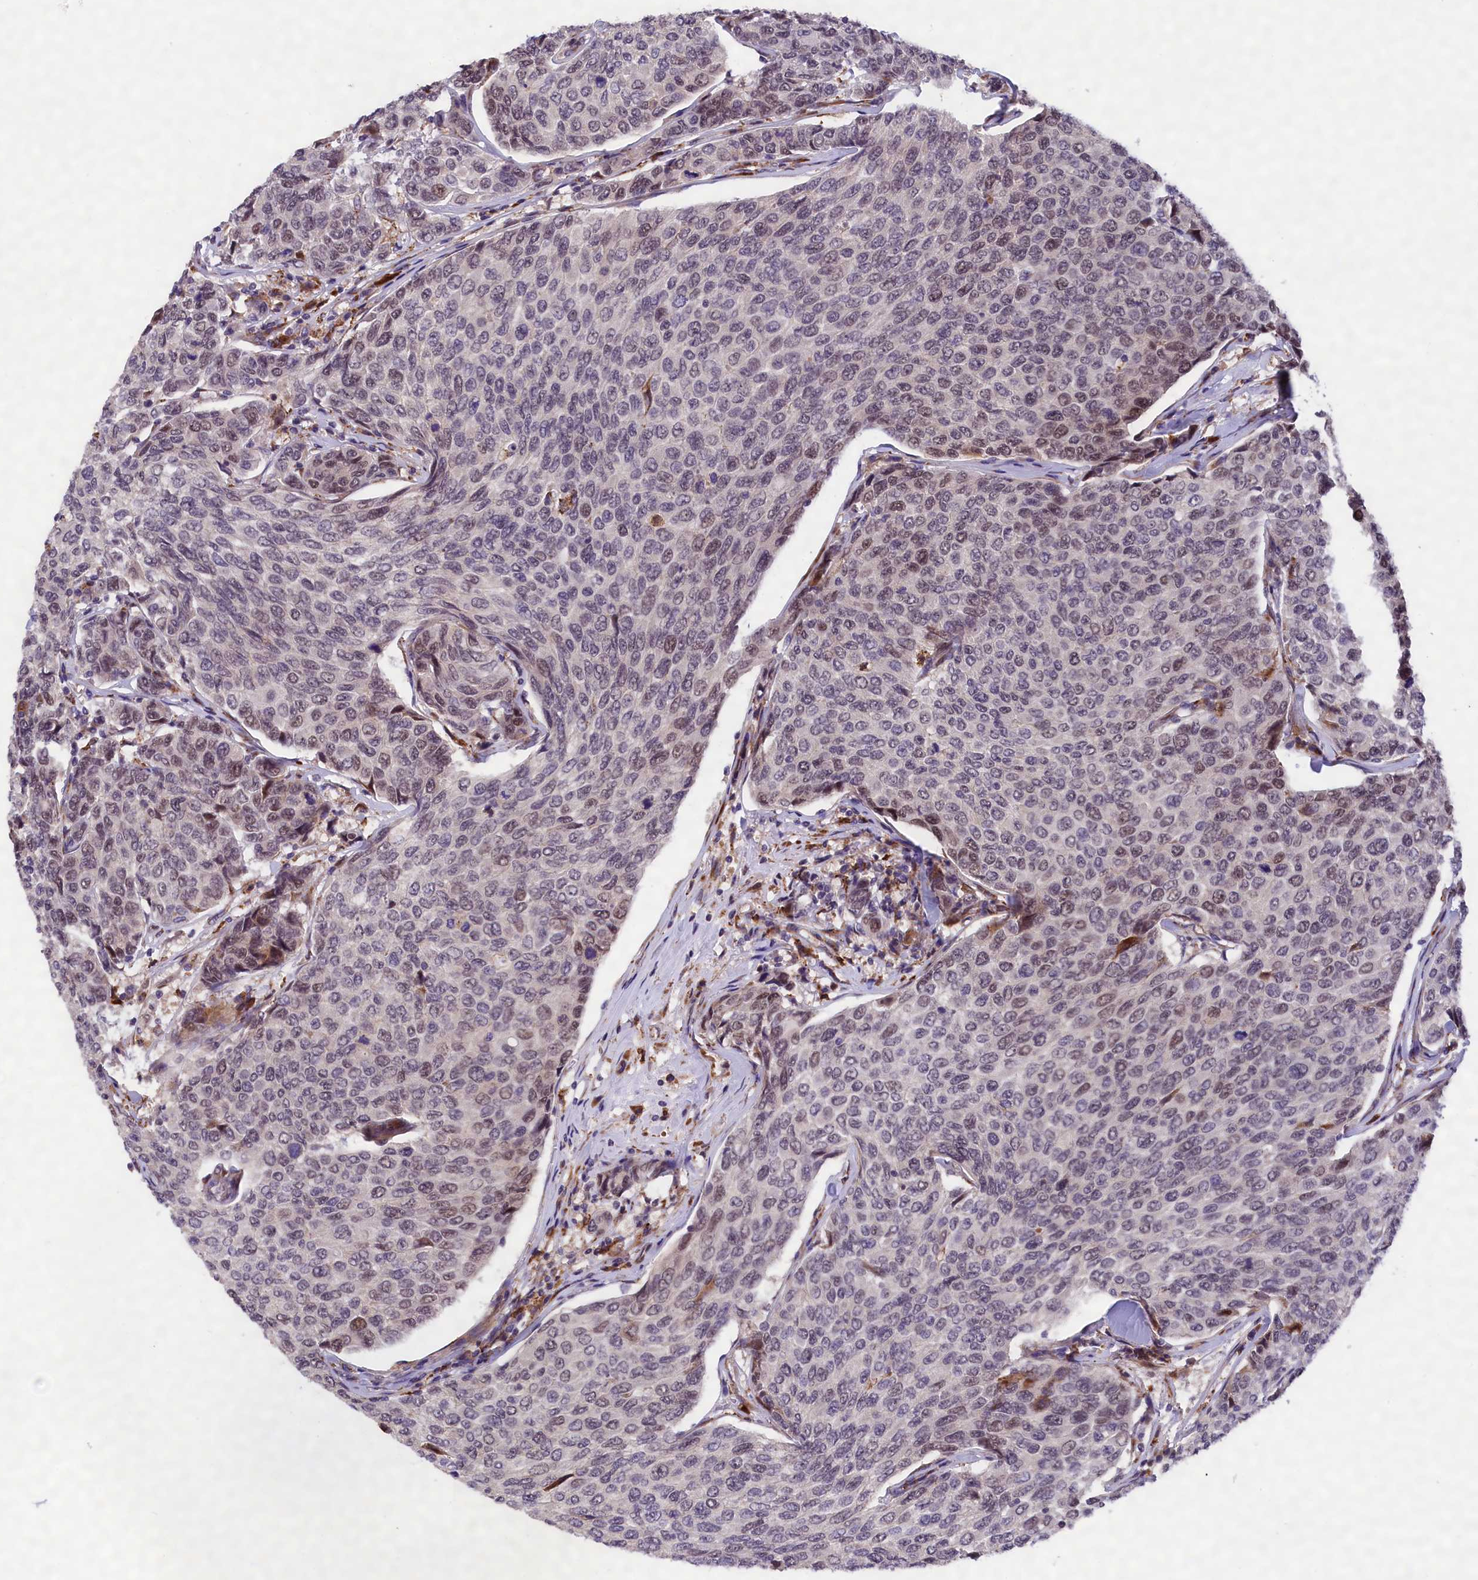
{"staining": {"intensity": "moderate", "quantity": "<25%", "location": "nuclear"}, "tissue": "breast cancer", "cell_type": "Tumor cells", "image_type": "cancer", "snomed": [{"axis": "morphology", "description": "Duct carcinoma"}, {"axis": "topography", "description": "Breast"}], "caption": "Breast invasive ductal carcinoma tissue shows moderate nuclear positivity in about <25% of tumor cells, visualized by immunohistochemistry.", "gene": "FBXO45", "patient": {"sex": "female", "age": 55}}